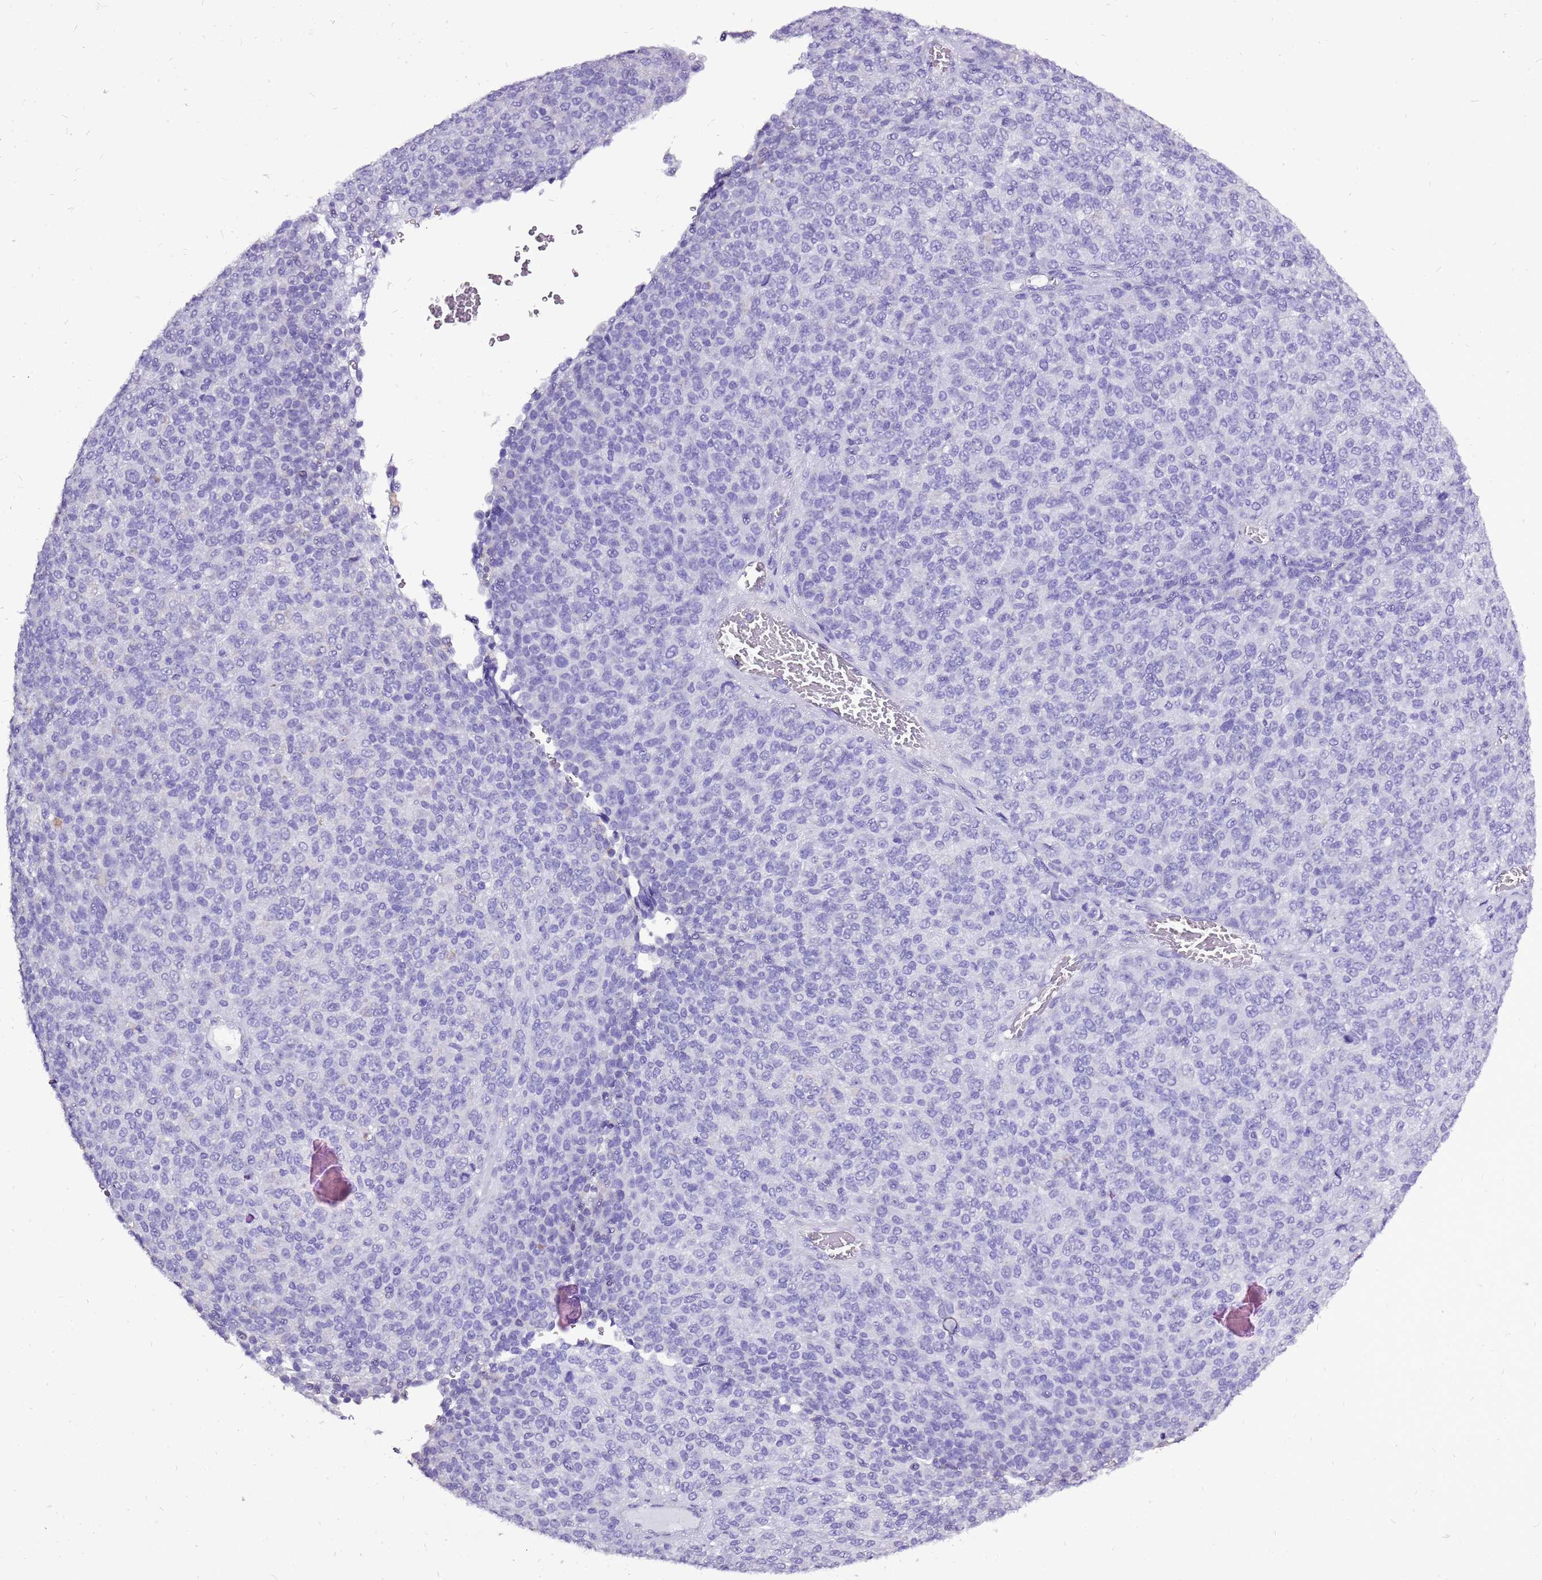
{"staining": {"intensity": "negative", "quantity": "none", "location": "none"}, "tissue": "melanoma", "cell_type": "Tumor cells", "image_type": "cancer", "snomed": [{"axis": "morphology", "description": "Malignant melanoma, Metastatic site"}, {"axis": "topography", "description": "Brain"}], "caption": "A photomicrograph of malignant melanoma (metastatic site) stained for a protein reveals no brown staining in tumor cells.", "gene": "ACSS3", "patient": {"sex": "female", "age": 56}}